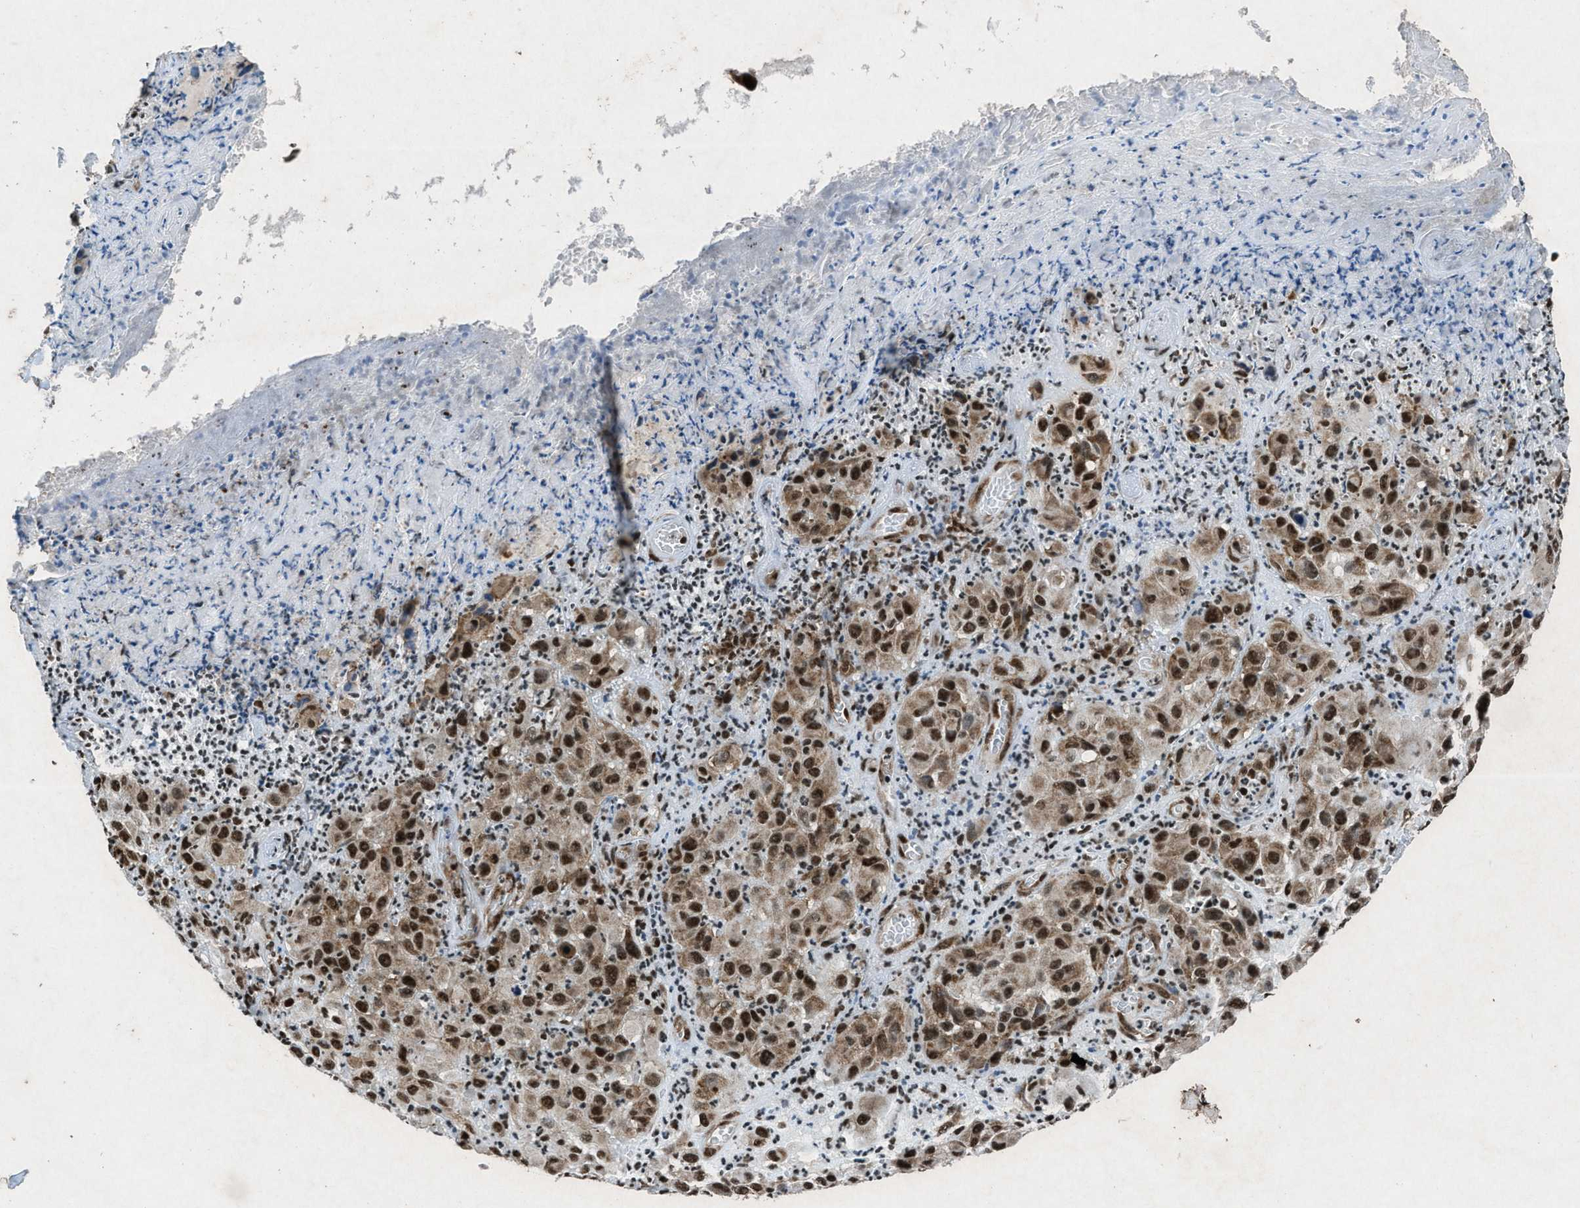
{"staining": {"intensity": "moderate", "quantity": ">75%", "location": "cytoplasmic/membranous,nuclear"}, "tissue": "melanoma", "cell_type": "Tumor cells", "image_type": "cancer", "snomed": [{"axis": "morphology", "description": "Malignant melanoma, NOS"}, {"axis": "topography", "description": "Skin"}], "caption": "Protein staining of malignant melanoma tissue reveals moderate cytoplasmic/membranous and nuclear expression in about >75% of tumor cells. The protein of interest is shown in brown color, while the nuclei are stained blue.", "gene": "NXF1", "patient": {"sex": "female", "age": 21}}